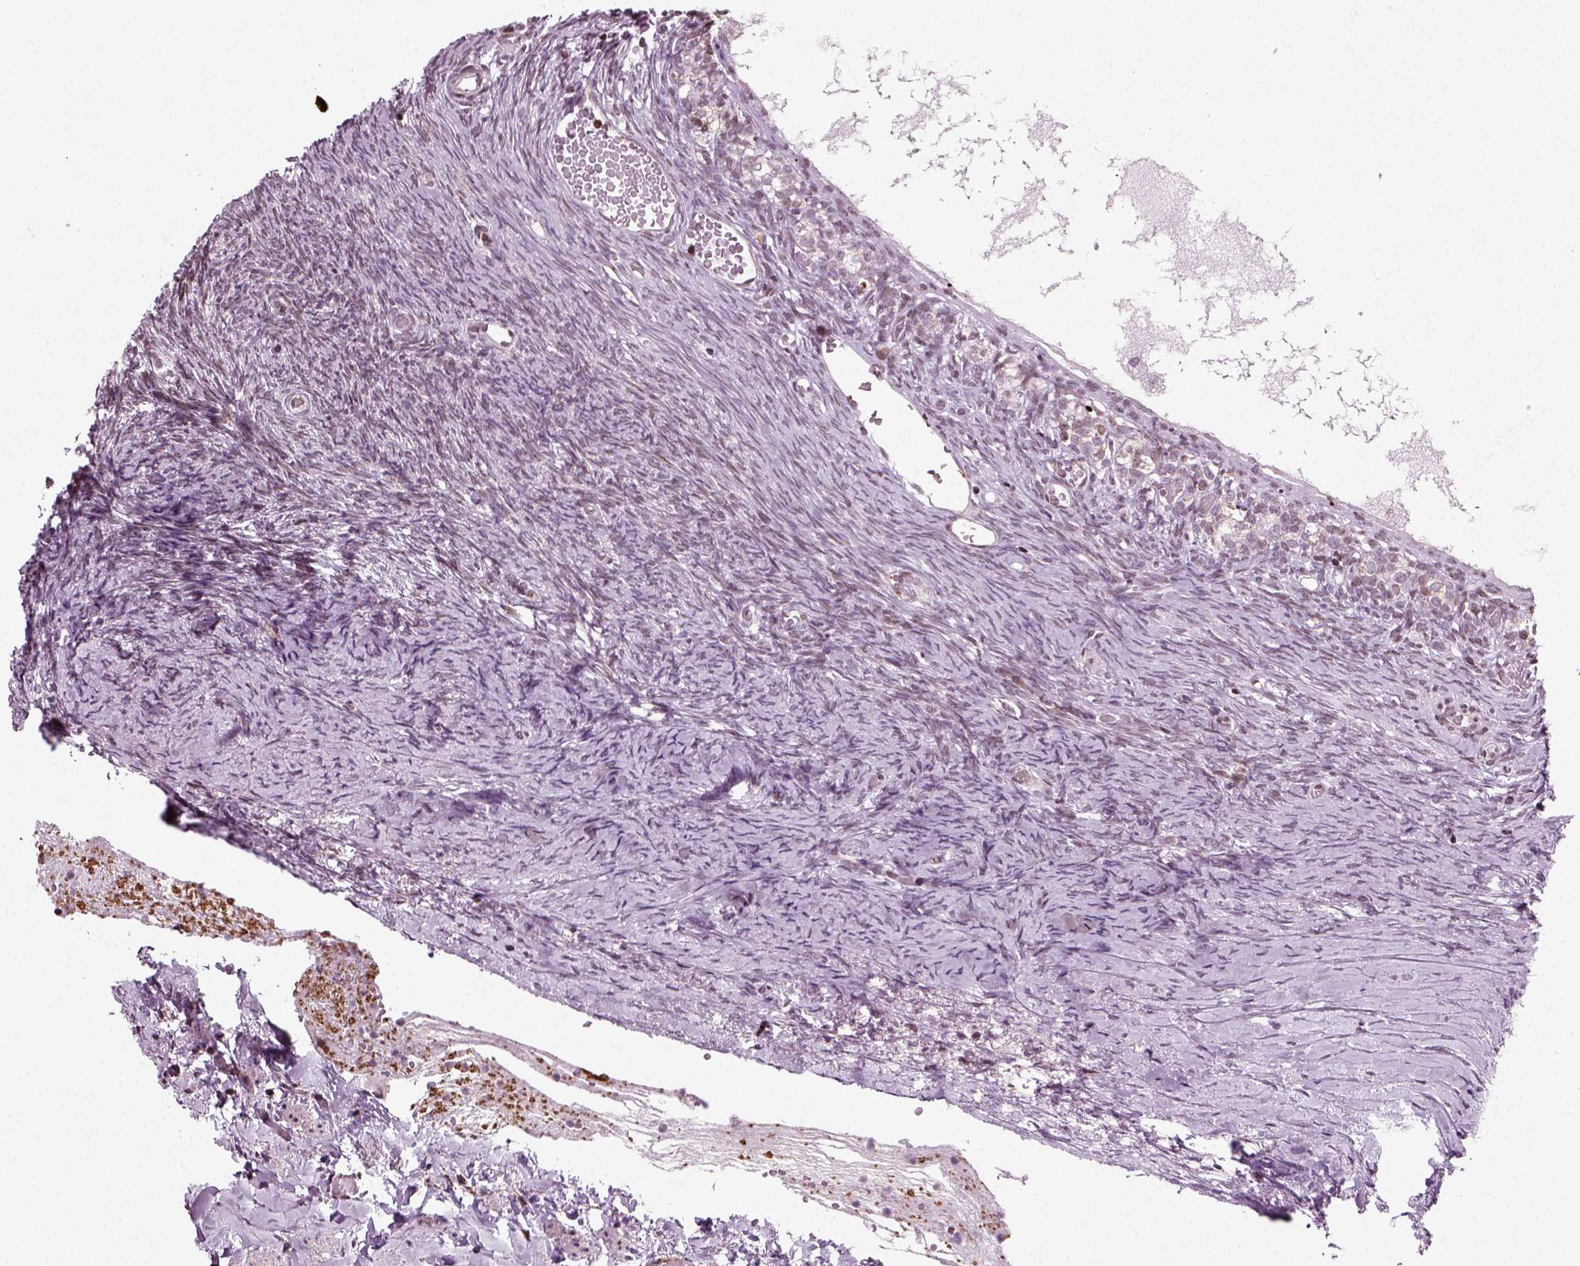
{"staining": {"intensity": "weak", "quantity": "<25%", "location": "nuclear"}, "tissue": "ovary", "cell_type": "Follicle cells", "image_type": "normal", "snomed": [{"axis": "morphology", "description": "Normal tissue, NOS"}, {"axis": "topography", "description": "Ovary"}], "caption": "Image shows no significant protein expression in follicle cells of benign ovary. (Stains: DAB immunohistochemistry with hematoxylin counter stain, Microscopy: brightfield microscopy at high magnification).", "gene": "HEYL", "patient": {"sex": "female", "age": 39}}